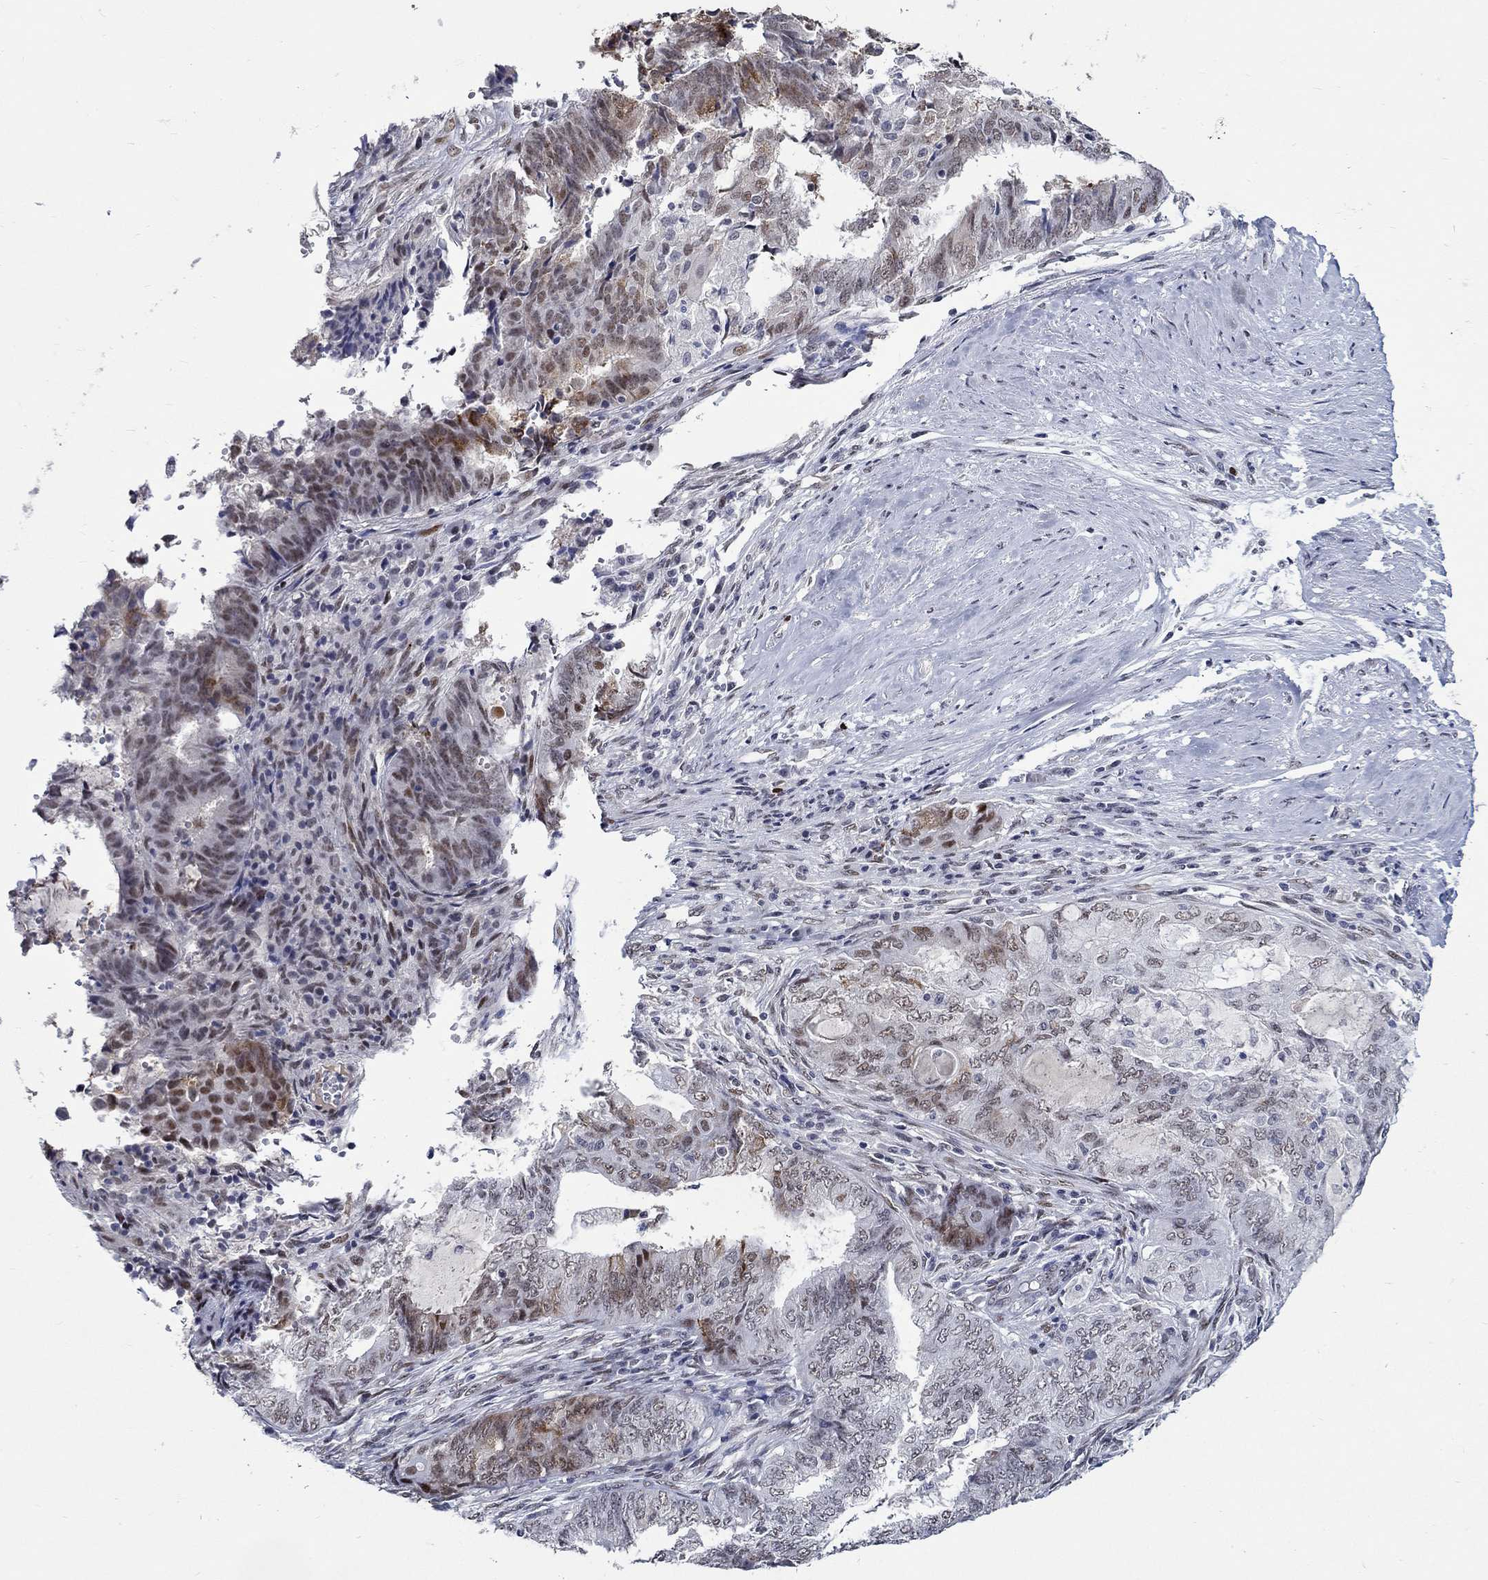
{"staining": {"intensity": "strong", "quantity": "<25%", "location": "nuclear"}, "tissue": "endometrial cancer", "cell_type": "Tumor cells", "image_type": "cancer", "snomed": [{"axis": "morphology", "description": "Adenocarcinoma, NOS"}, {"axis": "topography", "description": "Endometrium"}], "caption": "Approximately <25% of tumor cells in endometrial adenocarcinoma show strong nuclear protein expression as visualized by brown immunohistochemical staining.", "gene": "GATA2", "patient": {"sex": "female", "age": 62}}